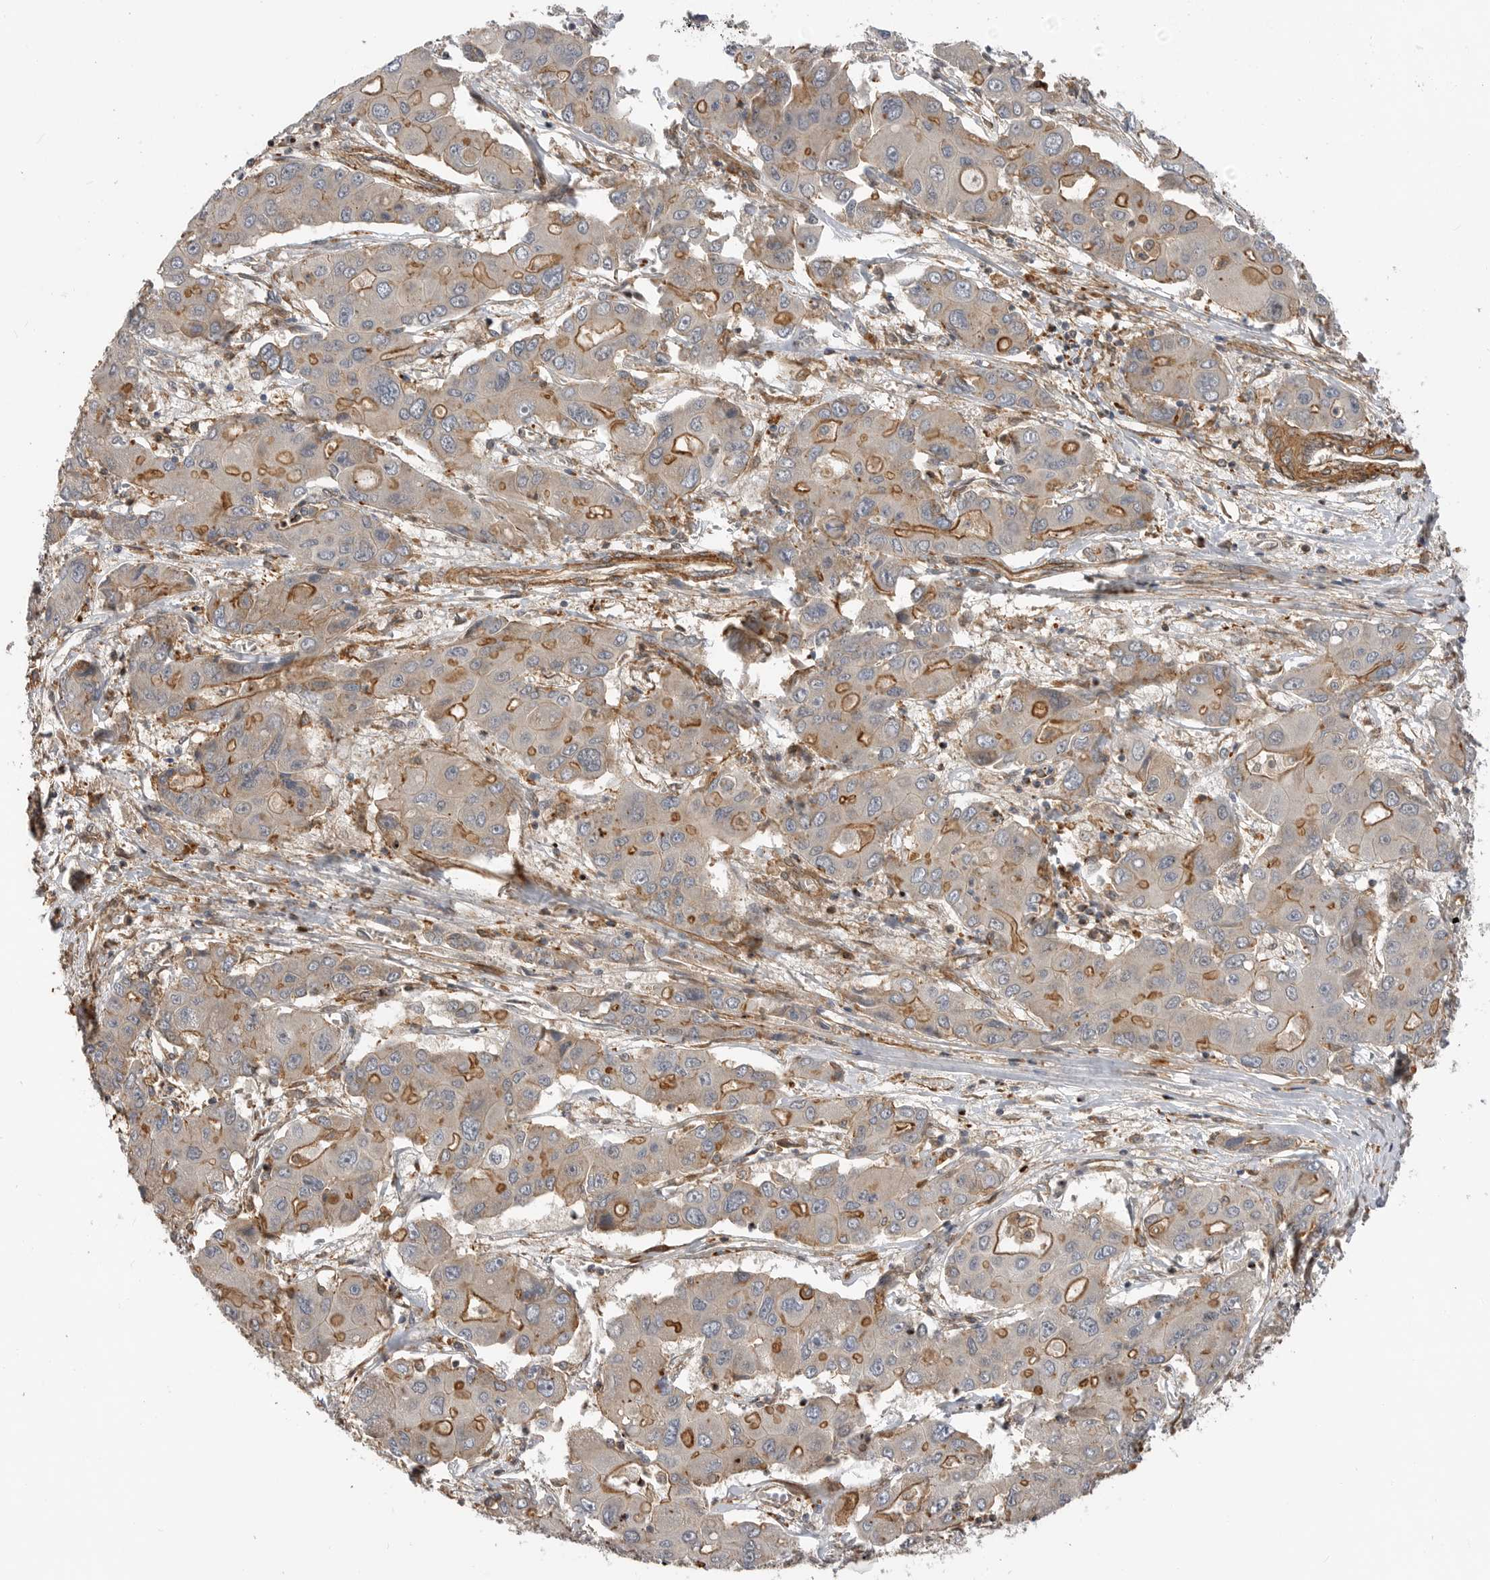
{"staining": {"intensity": "moderate", "quantity": "<25%", "location": "cytoplasmic/membranous"}, "tissue": "liver cancer", "cell_type": "Tumor cells", "image_type": "cancer", "snomed": [{"axis": "morphology", "description": "Cholangiocarcinoma"}, {"axis": "topography", "description": "Liver"}], "caption": "Human liver cancer (cholangiocarcinoma) stained for a protein (brown) displays moderate cytoplasmic/membranous positive staining in approximately <25% of tumor cells.", "gene": "TRIM56", "patient": {"sex": "male", "age": 67}}